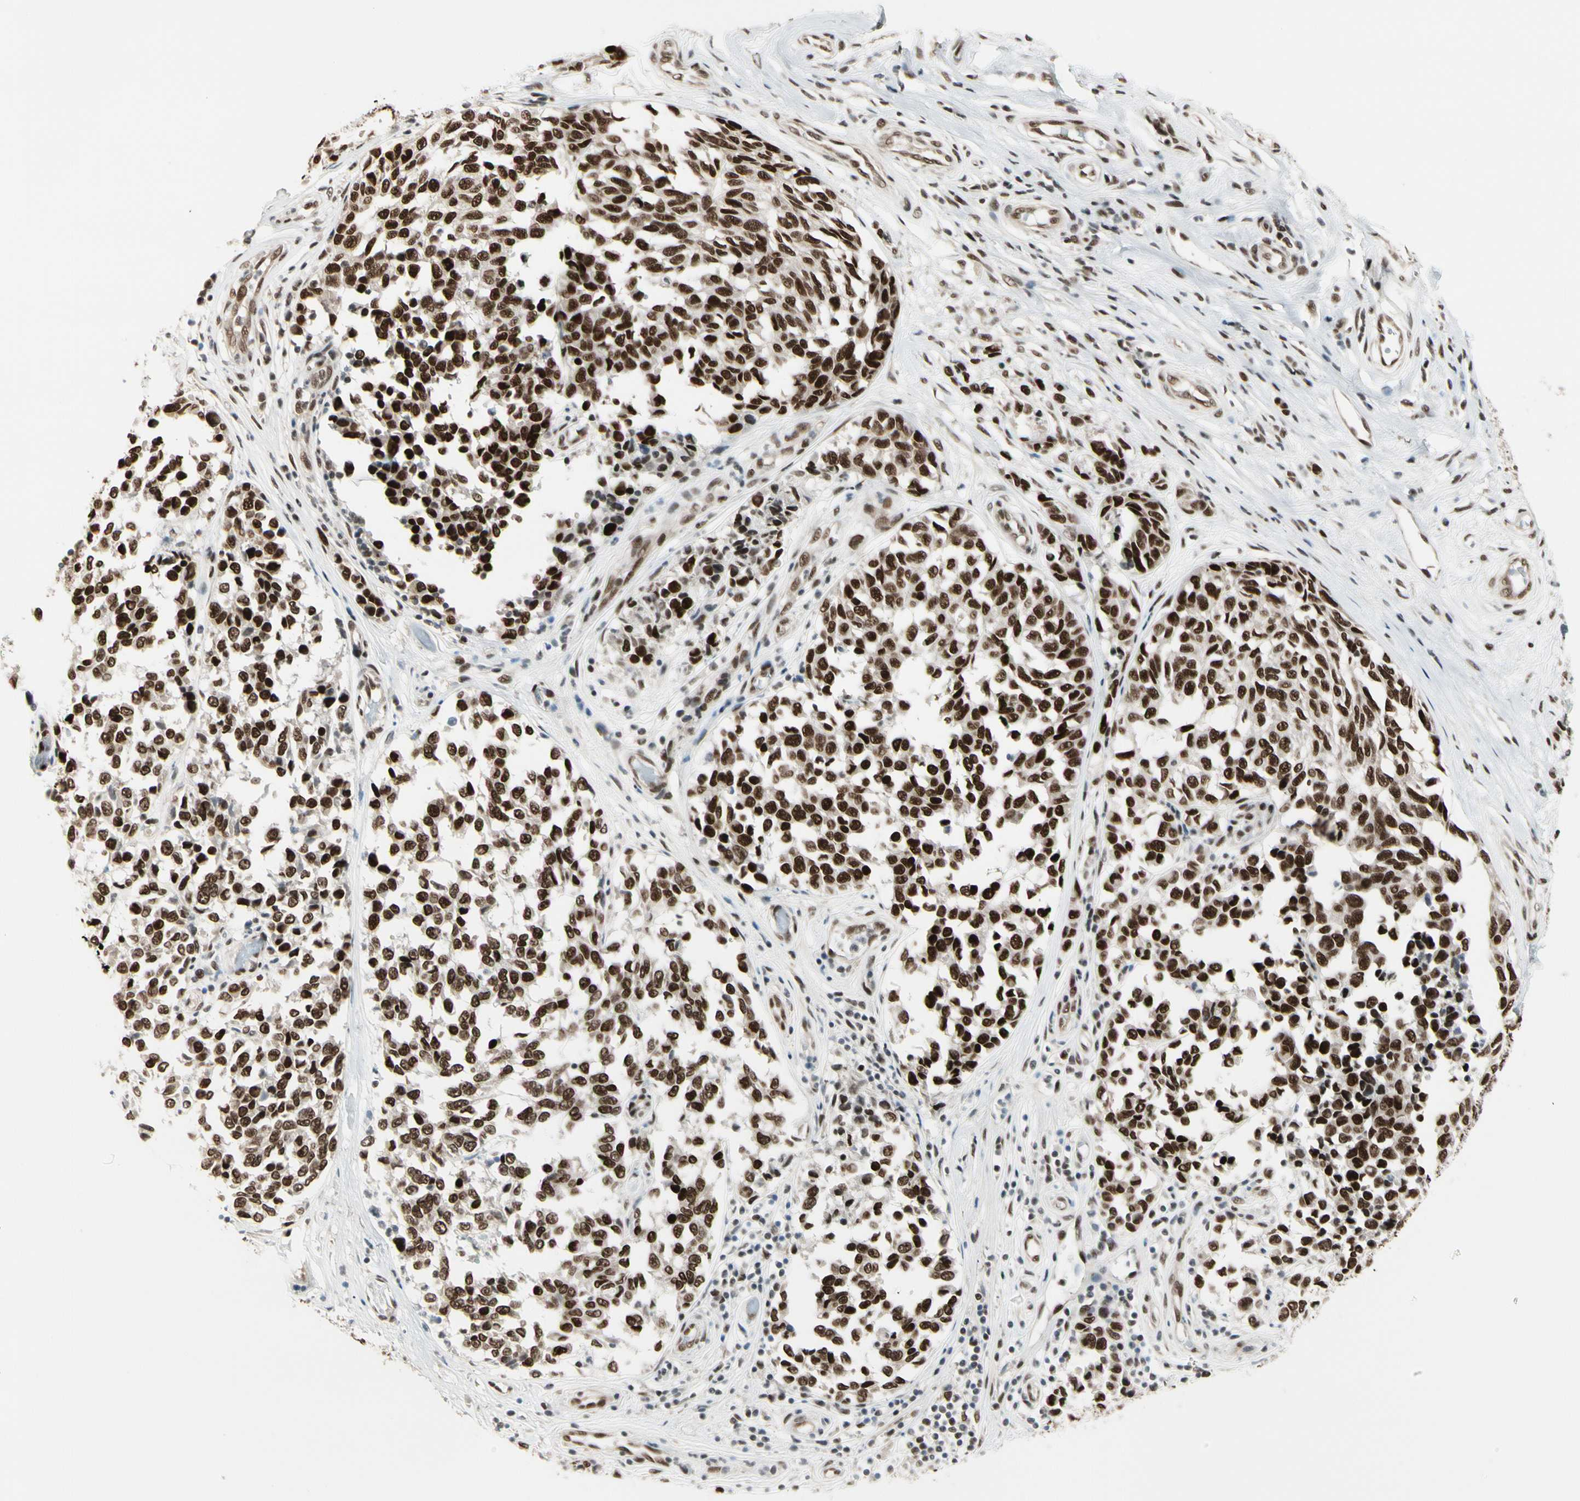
{"staining": {"intensity": "strong", "quantity": ">75%", "location": "nuclear"}, "tissue": "melanoma", "cell_type": "Tumor cells", "image_type": "cancer", "snomed": [{"axis": "morphology", "description": "Malignant melanoma, NOS"}, {"axis": "topography", "description": "Skin"}], "caption": "Immunohistochemistry (IHC) image of malignant melanoma stained for a protein (brown), which demonstrates high levels of strong nuclear staining in approximately >75% of tumor cells.", "gene": "CHAMP1", "patient": {"sex": "female", "age": 64}}